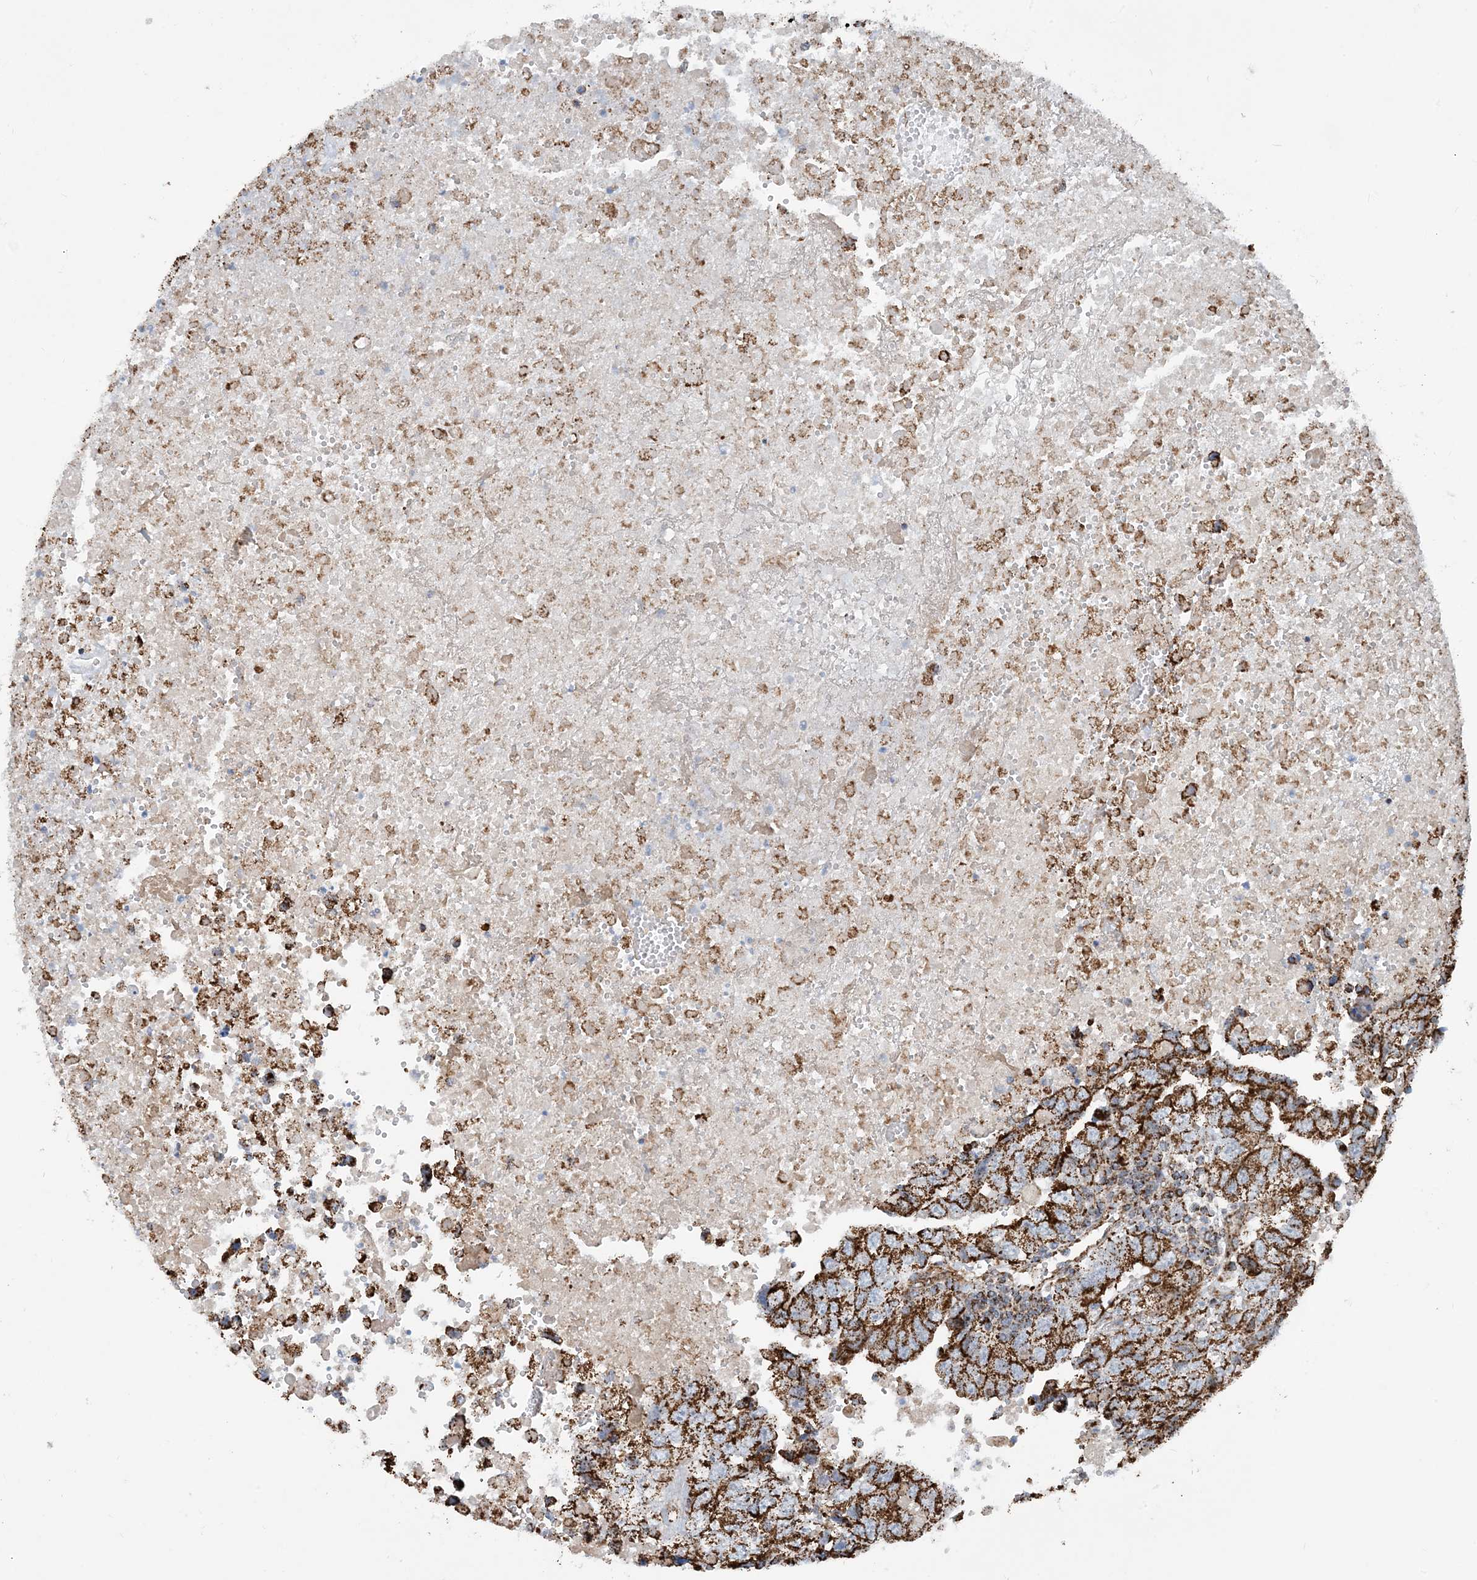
{"staining": {"intensity": "strong", "quantity": ">75%", "location": "cytoplasmic/membranous"}, "tissue": "testis cancer", "cell_type": "Tumor cells", "image_type": "cancer", "snomed": [{"axis": "morphology", "description": "Carcinoma, Embryonal, NOS"}, {"axis": "topography", "description": "Testis"}], "caption": "Immunohistochemistry (IHC) image of neoplastic tissue: human testis embryonal carcinoma stained using immunohistochemistry (IHC) shows high levels of strong protein expression localized specifically in the cytoplasmic/membranous of tumor cells, appearing as a cytoplasmic/membranous brown color.", "gene": "PCDHGA1", "patient": {"sex": "male", "age": 37}}